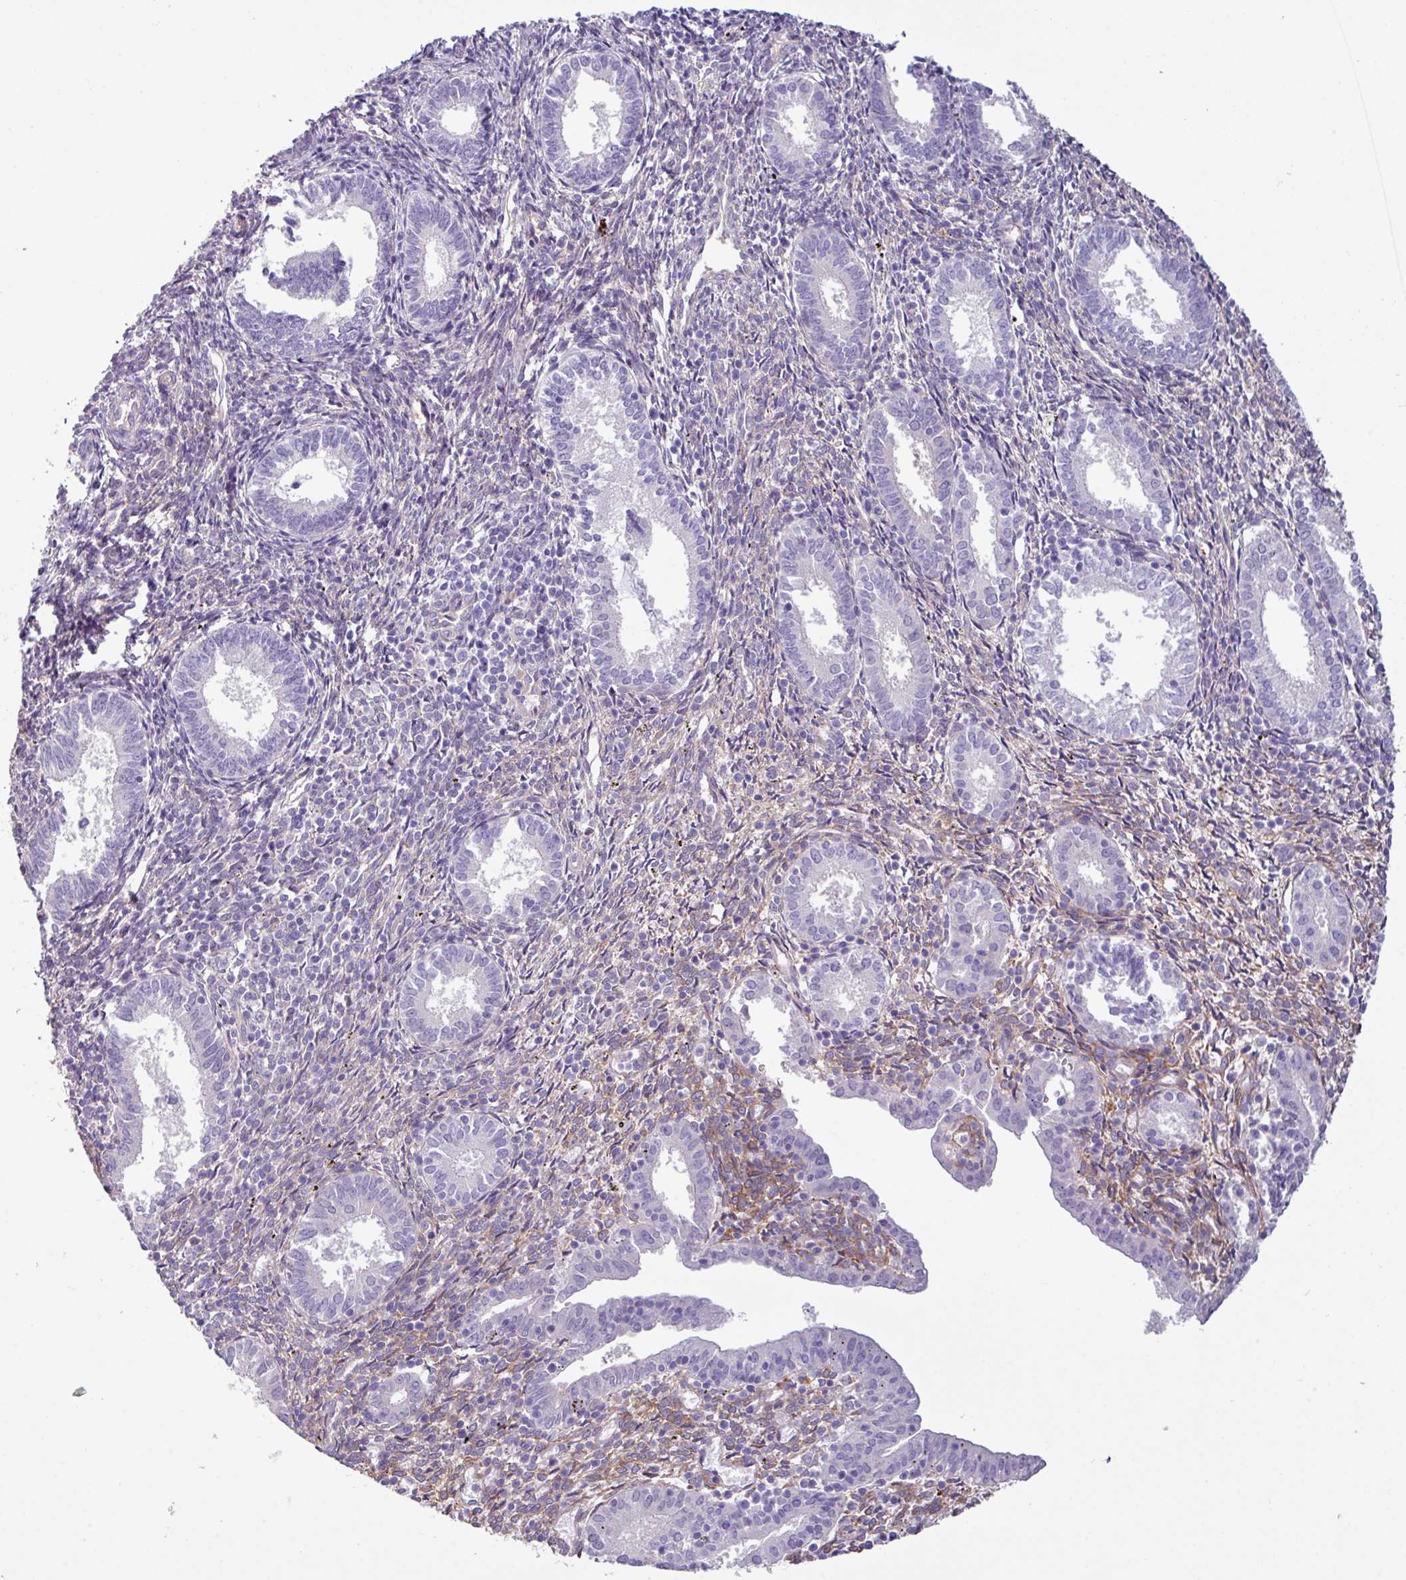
{"staining": {"intensity": "weak", "quantity": "<25%", "location": "cytoplasmic/membranous"}, "tissue": "endometrium", "cell_type": "Cells in endometrial stroma", "image_type": "normal", "snomed": [{"axis": "morphology", "description": "Normal tissue, NOS"}, {"axis": "topography", "description": "Endometrium"}], "caption": "The photomicrograph demonstrates no staining of cells in endometrial stroma in unremarkable endometrium. Brightfield microscopy of immunohistochemistry (IHC) stained with DAB (brown) and hematoxylin (blue), captured at high magnification.", "gene": "KIRREL3", "patient": {"sex": "female", "age": 41}}